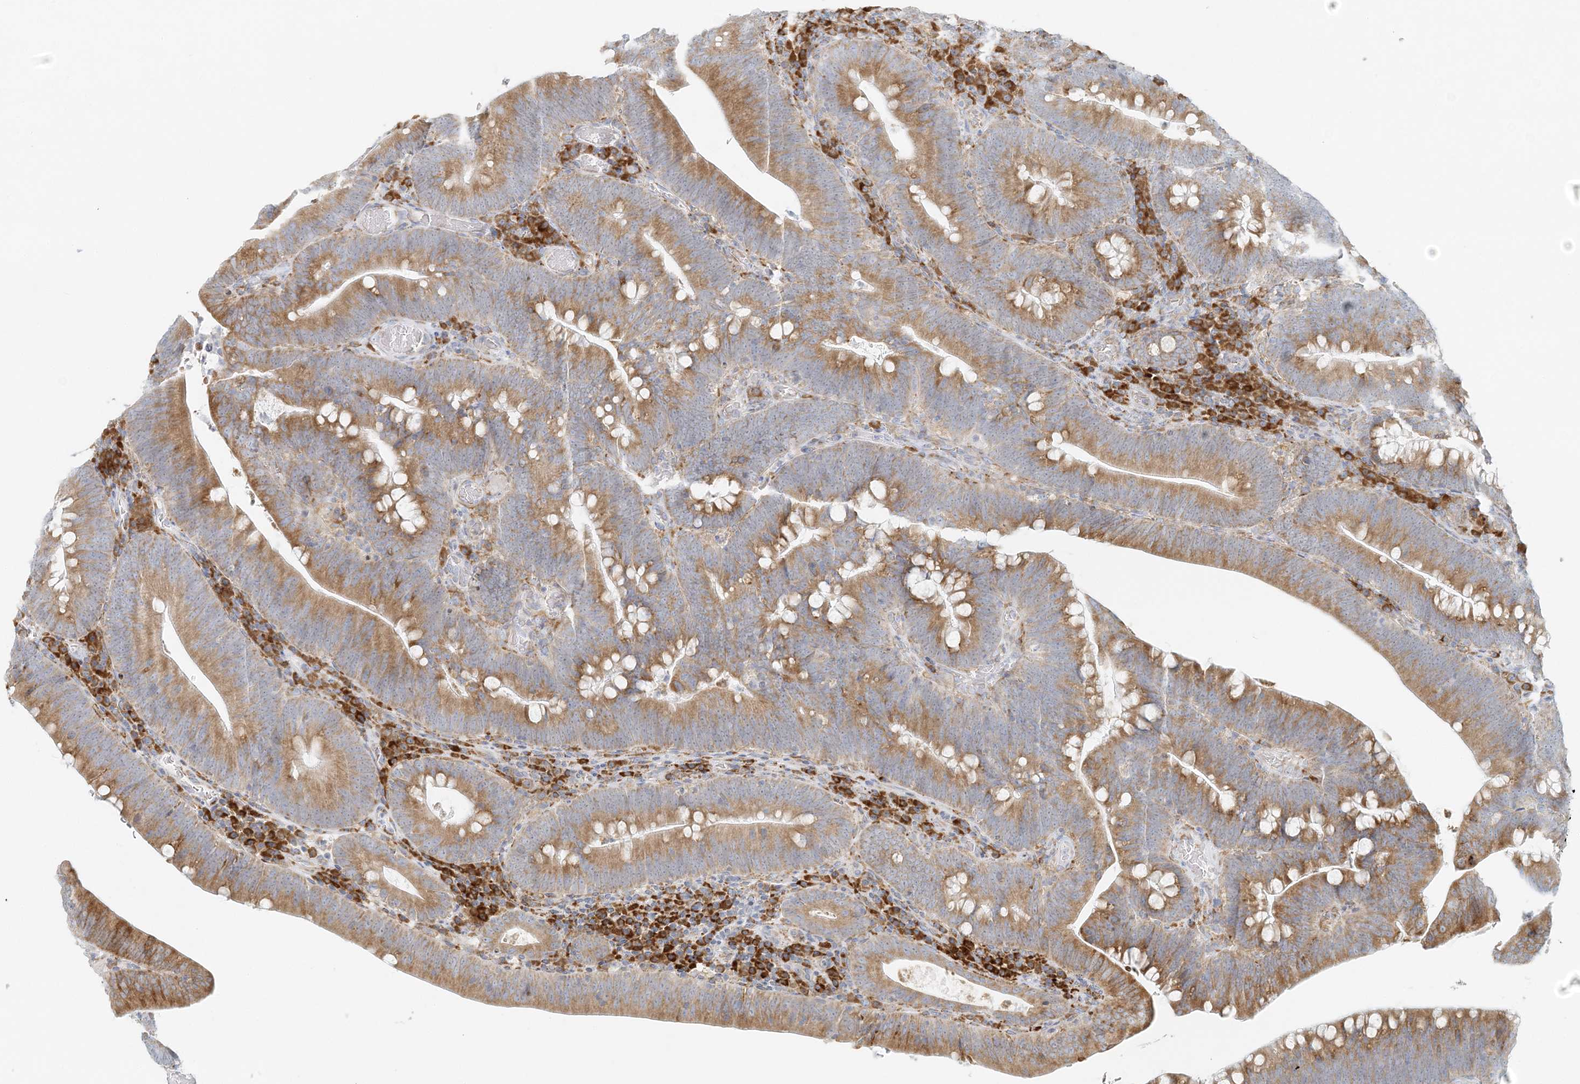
{"staining": {"intensity": "moderate", "quantity": ">75%", "location": "cytoplasmic/membranous"}, "tissue": "colorectal cancer", "cell_type": "Tumor cells", "image_type": "cancer", "snomed": [{"axis": "morphology", "description": "Normal tissue, NOS"}, {"axis": "topography", "description": "Colon"}], "caption": "The image displays immunohistochemical staining of colorectal cancer. There is moderate cytoplasmic/membranous positivity is present in about >75% of tumor cells.", "gene": "STK11IP", "patient": {"sex": "female", "age": 82}}